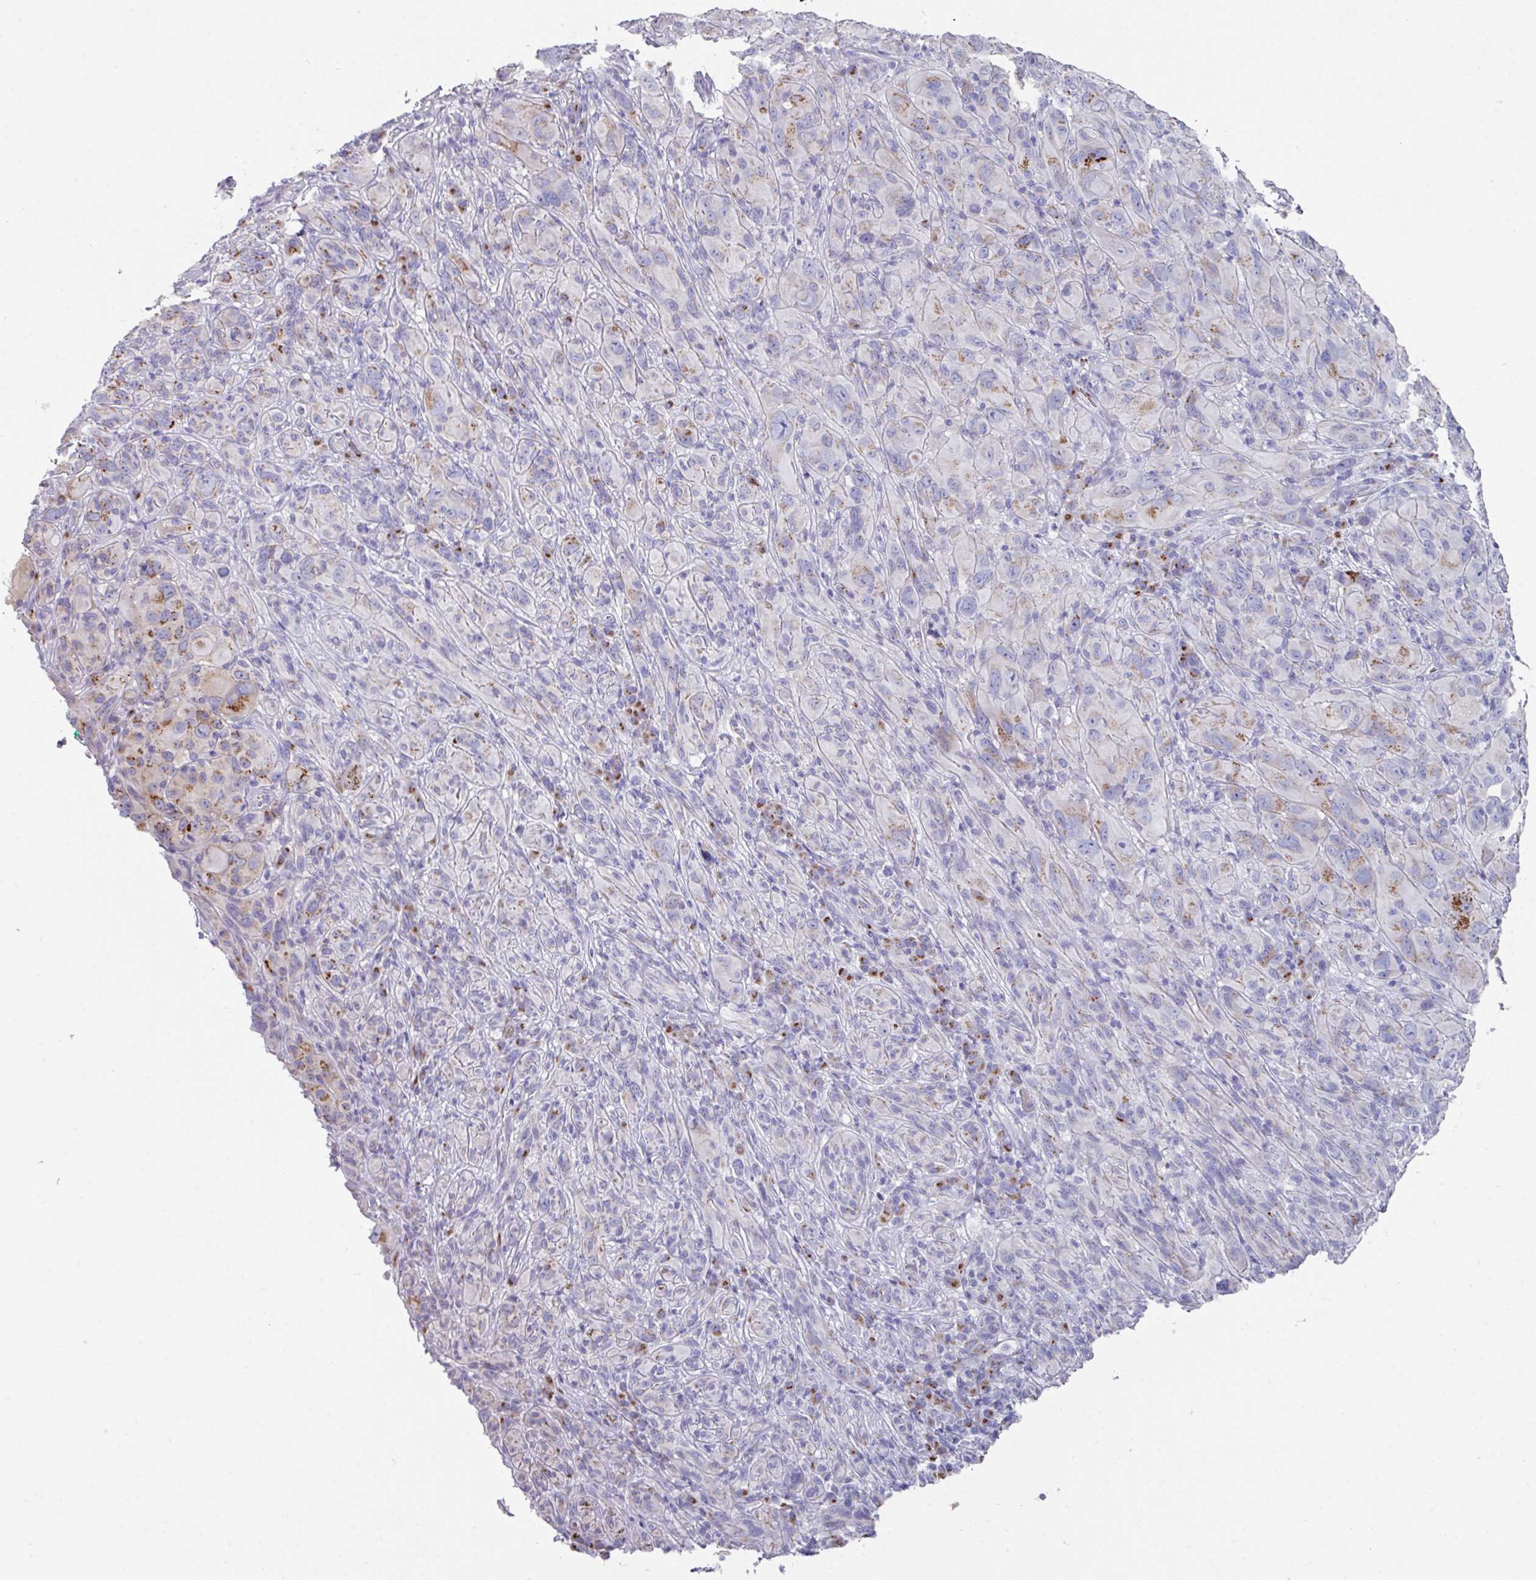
{"staining": {"intensity": "weak", "quantity": "<25%", "location": "cytoplasmic/membranous"}, "tissue": "melanoma", "cell_type": "Tumor cells", "image_type": "cancer", "snomed": [{"axis": "morphology", "description": "Malignant melanoma, NOS"}, {"axis": "topography", "description": "Skin of head"}], "caption": "This is an immunohistochemistry histopathology image of melanoma. There is no positivity in tumor cells.", "gene": "VKORC1L1", "patient": {"sex": "male", "age": 96}}